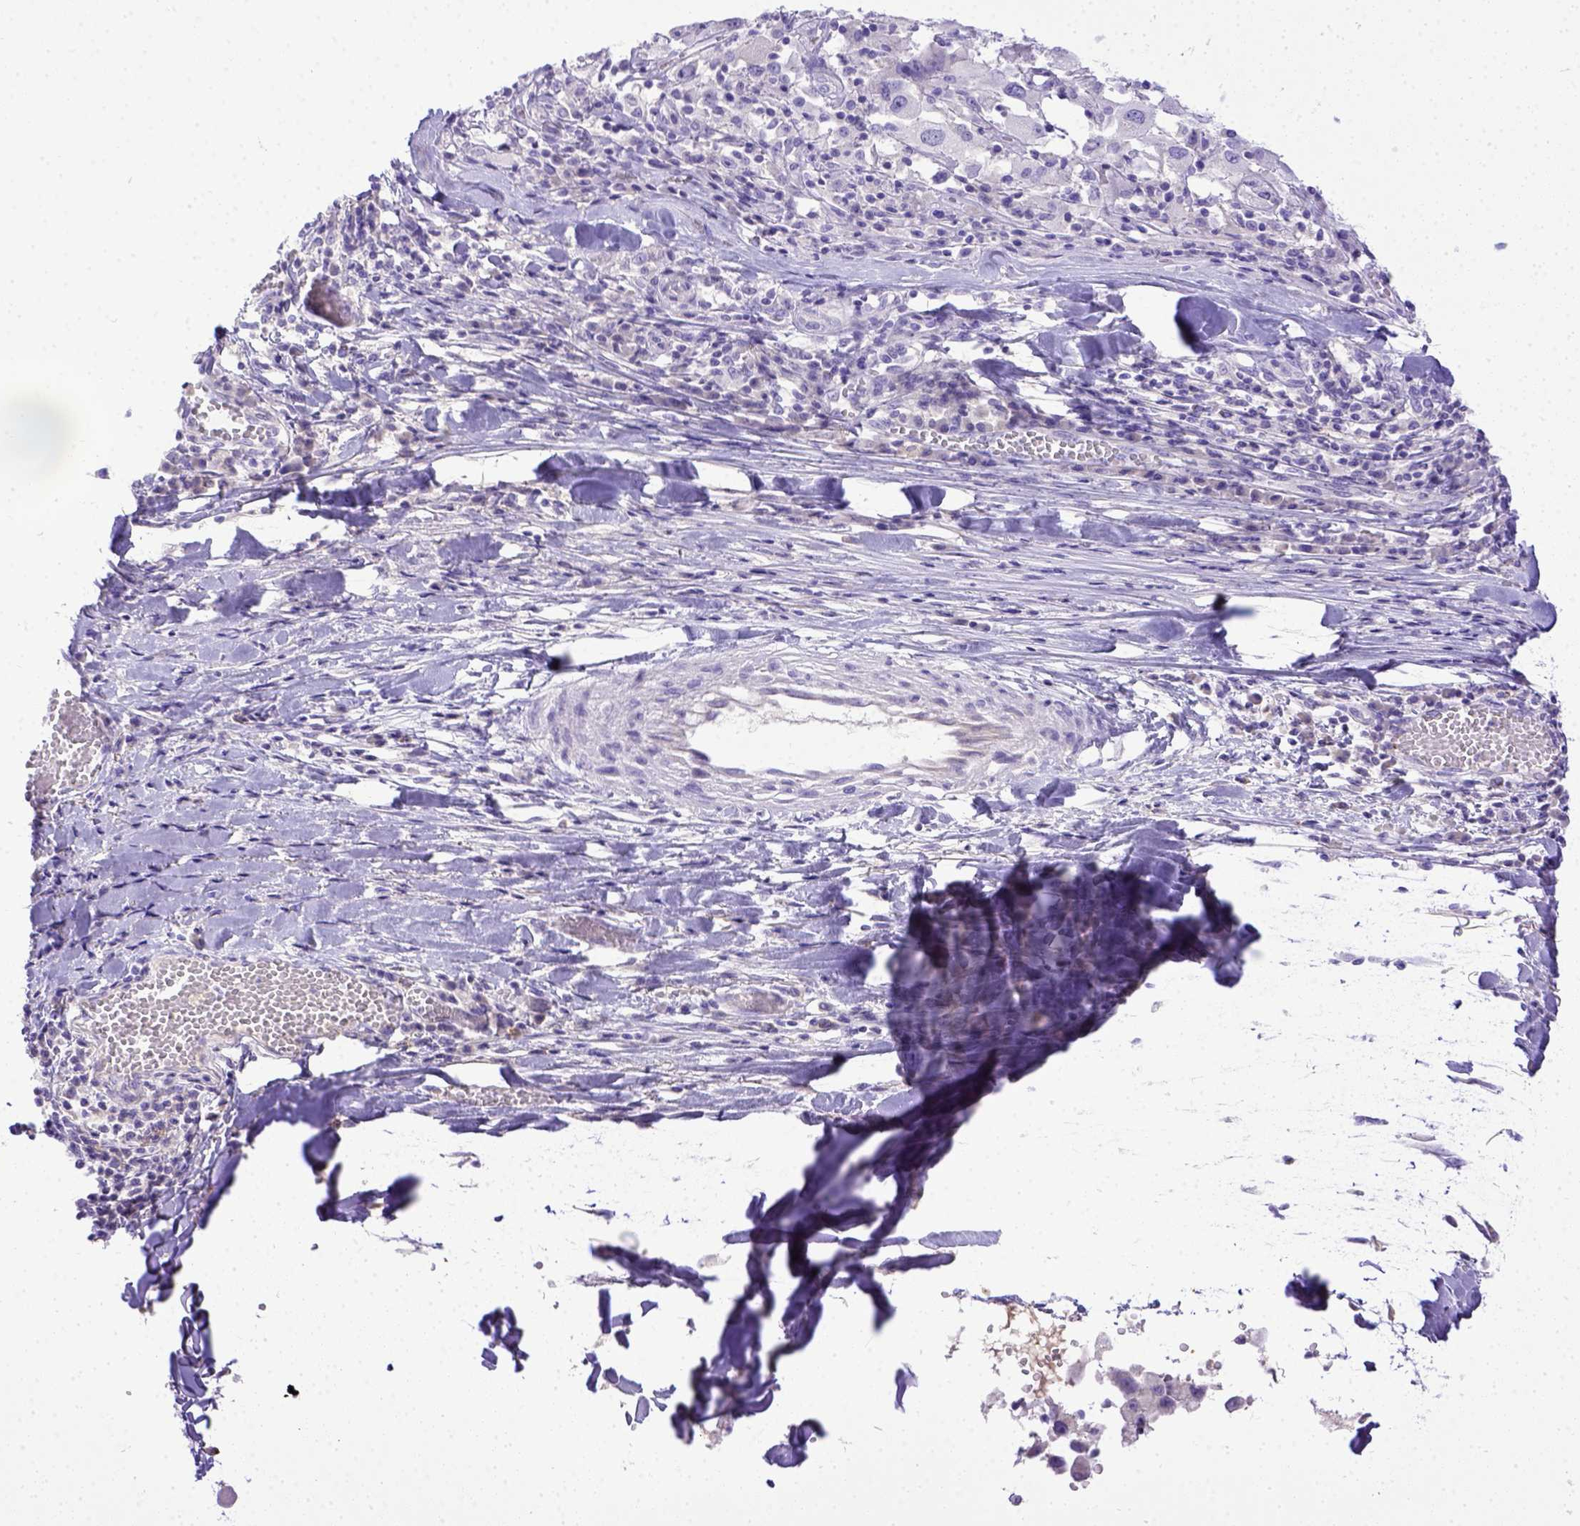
{"staining": {"intensity": "negative", "quantity": "none", "location": "none"}, "tissue": "melanoma", "cell_type": "Tumor cells", "image_type": "cancer", "snomed": [{"axis": "morphology", "description": "Malignant melanoma, Metastatic site"}, {"axis": "topography", "description": "Lymph node"}], "caption": "The histopathology image reveals no significant staining in tumor cells of melanoma.", "gene": "BTN1A1", "patient": {"sex": "male", "age": 50}}